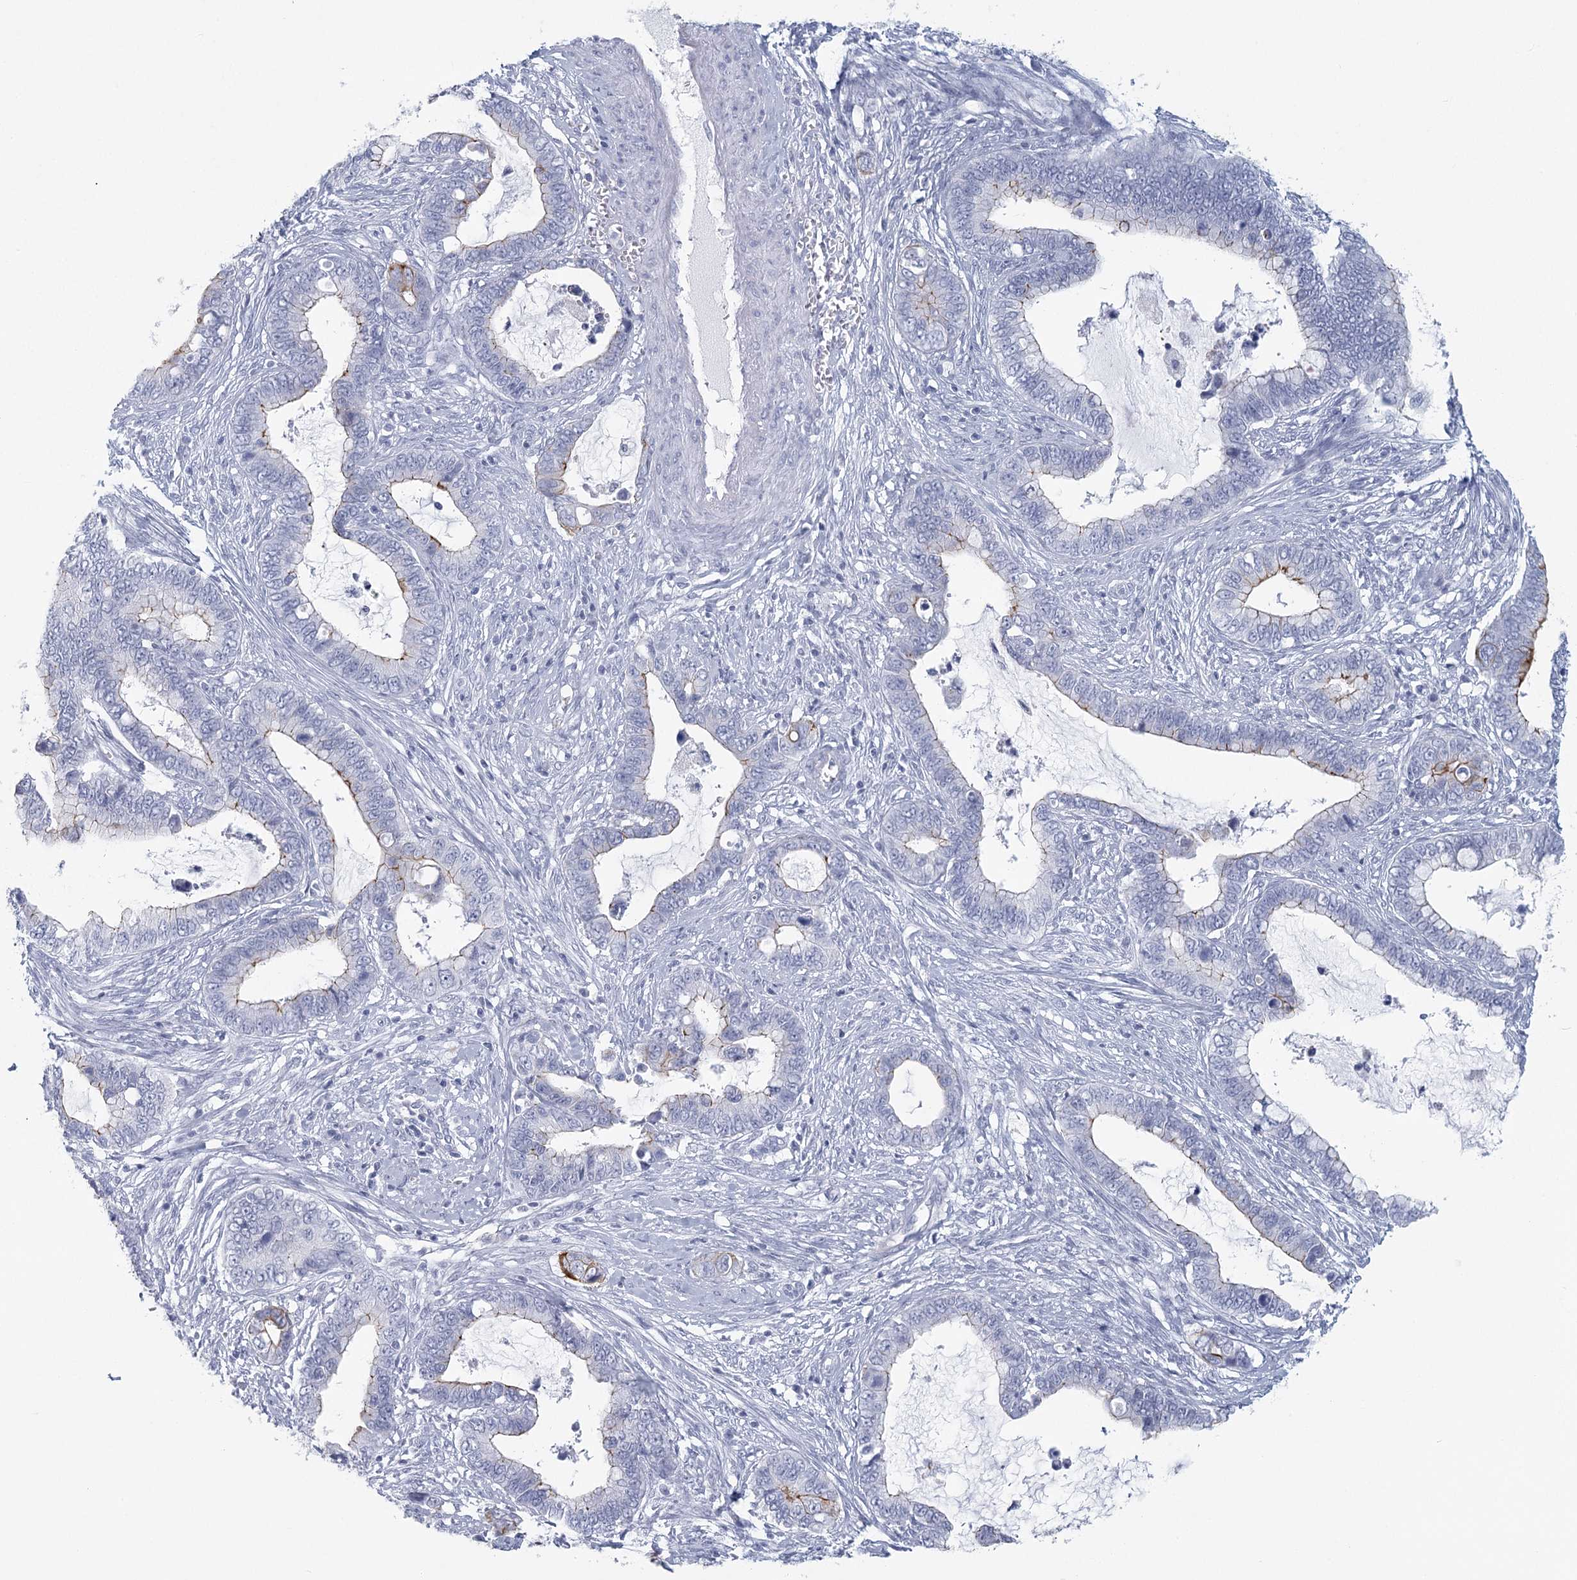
{"staining": {"intensity": "weak", "quantity": "<25%", "location": "cytoplasmic/membranous"}, "tissue": "cervical cancer", "cell_type": "Tumor cells", "image_type": "cancer", "snomed": [{"axis": "morphology", "description": "Adenocarcinoma, NOS"}, {"axis": "topography", "description": "Cervix"}], "caption": "Protein analysis of cervical cancer displays no significant positivity in tumor cells.", "gene": "WNT8B", "patient": {"sex": "female", "age": 44}}